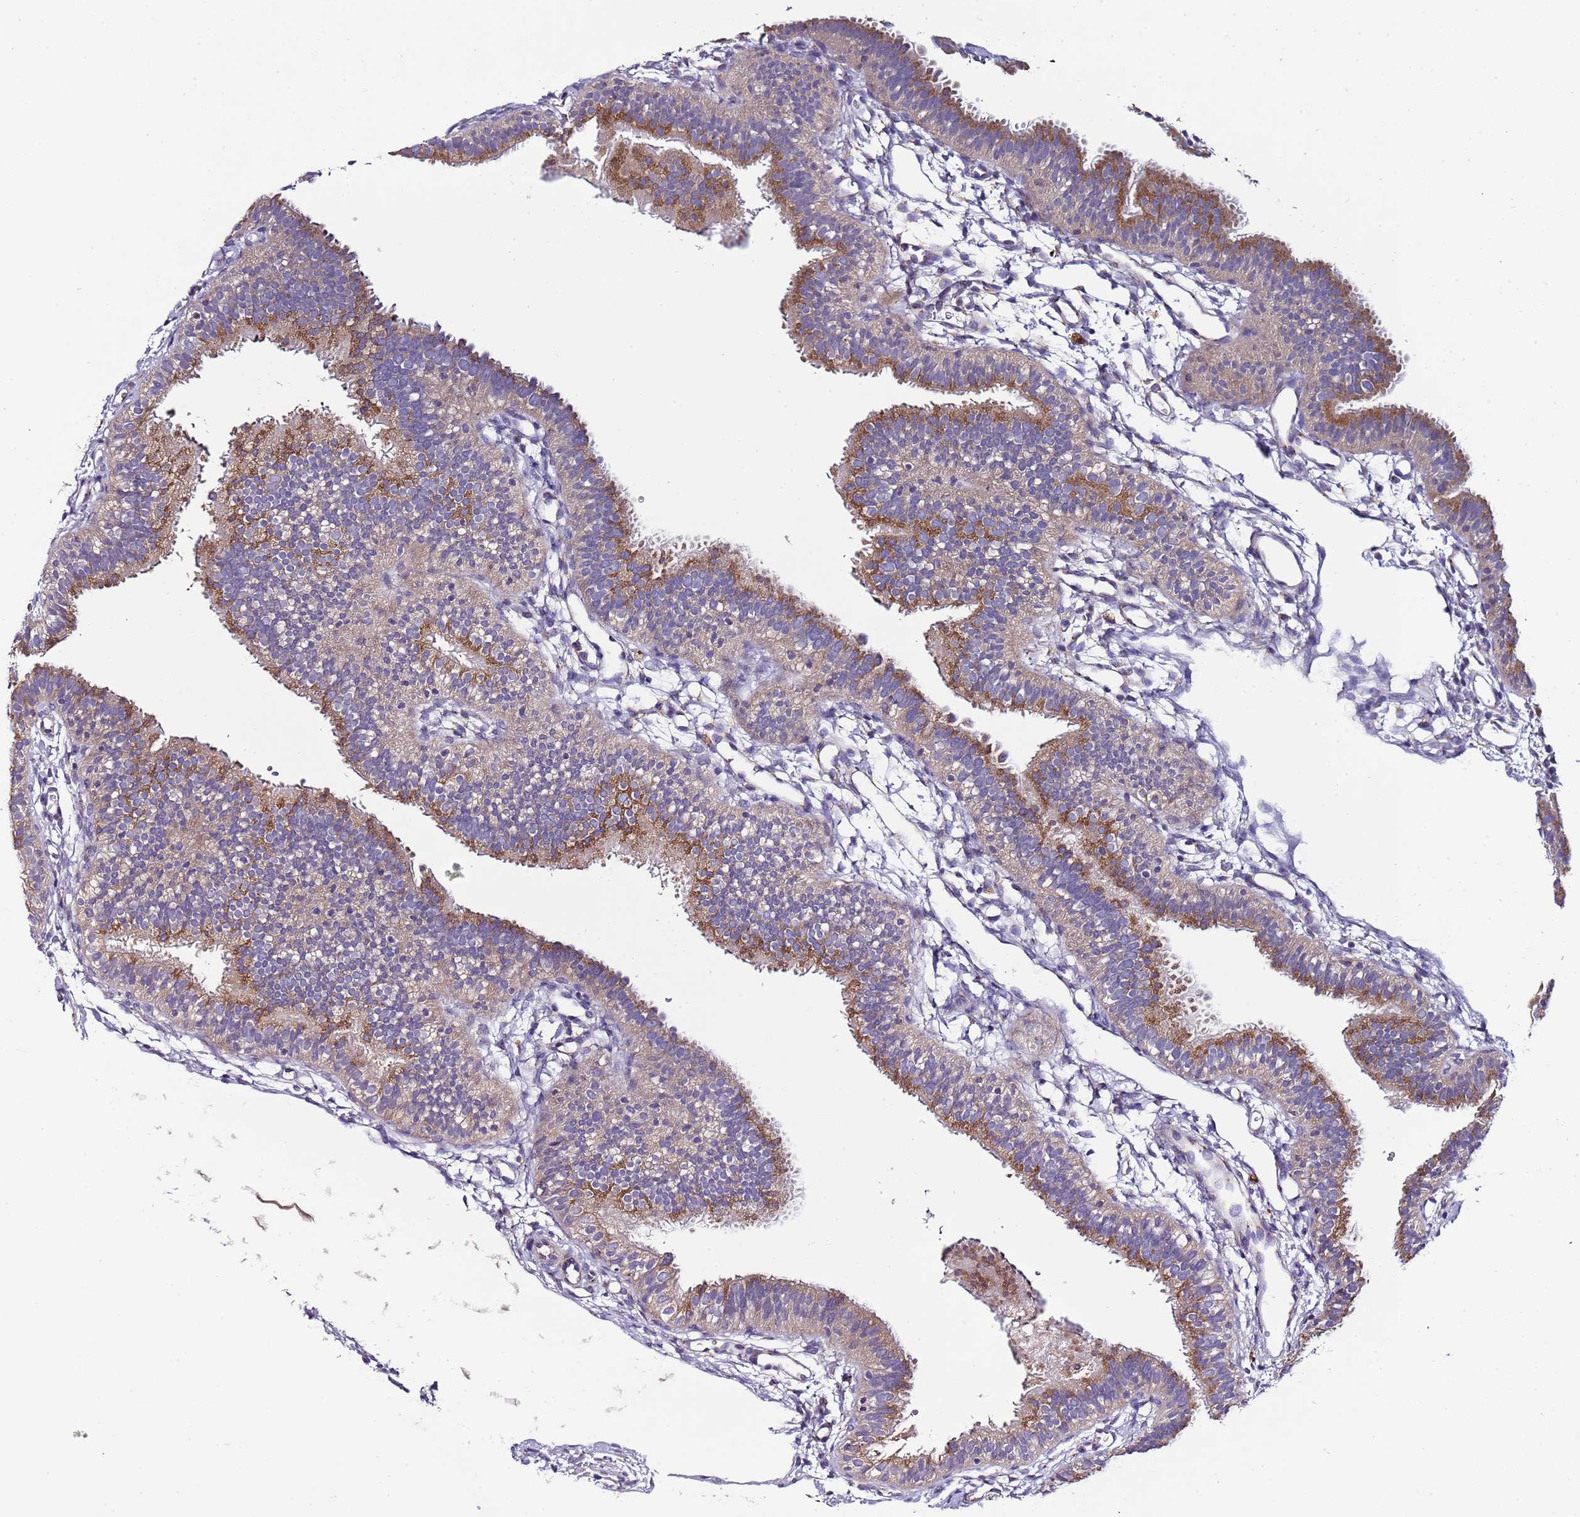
{"staining": {"intensity": "moderate", "quantity": "25%-75%", "location": "cytoplasmic/membranous"}, "tissue": "fallopian tube", "cell_type": "Glandular cells", "image_type": "normal", "snomed": [{"axis": "morphology", "description": "Normal tissue, NOS"}, {"axis": "topography", "description": "Fallopian tube"}], "caption": "Immunohistochemical staining of unremarkable fallopian tube demonstrates 25%-75% levels of moderate cytoplasmic/membranous protein staining in approximately 25%-75% of glandular cells. (Brightfield microscopy of DAB IHC at high magnification).", "gene": "FAM20A", "patient": {"sex": "female", "age": 35}}